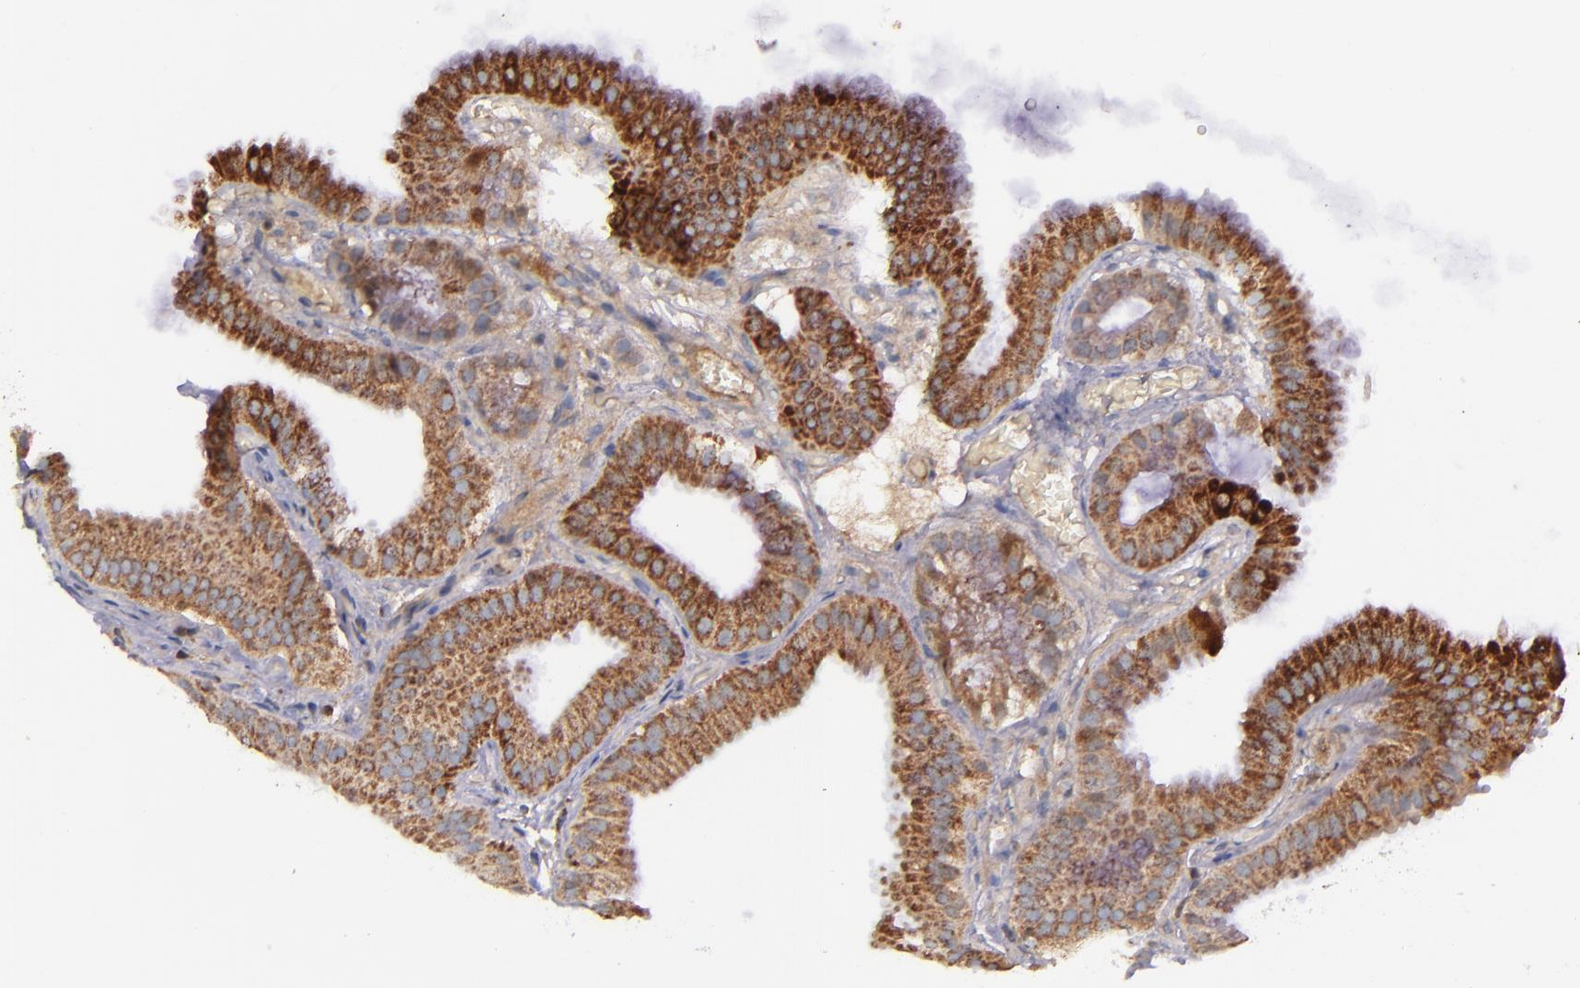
{"staining": {"intensity": "moderate", "quantity": ">75%", "location": "cytoplasmic/membranous"}, "tissue": "gallbladder", "cell_type": "Glandular cells", "image_type": "normal", "snomed": [{"axis": "morphology", "description": "Normal tissue, NOS"}, {"axis": "topography", "description": "Gallbladder"}], "caption": "Human gallbladder stained with a protein marker demonstrates moderate staining in glandular cells.", "gene": "IDH3G", "patient": {"sex": "female", "age": 63}}